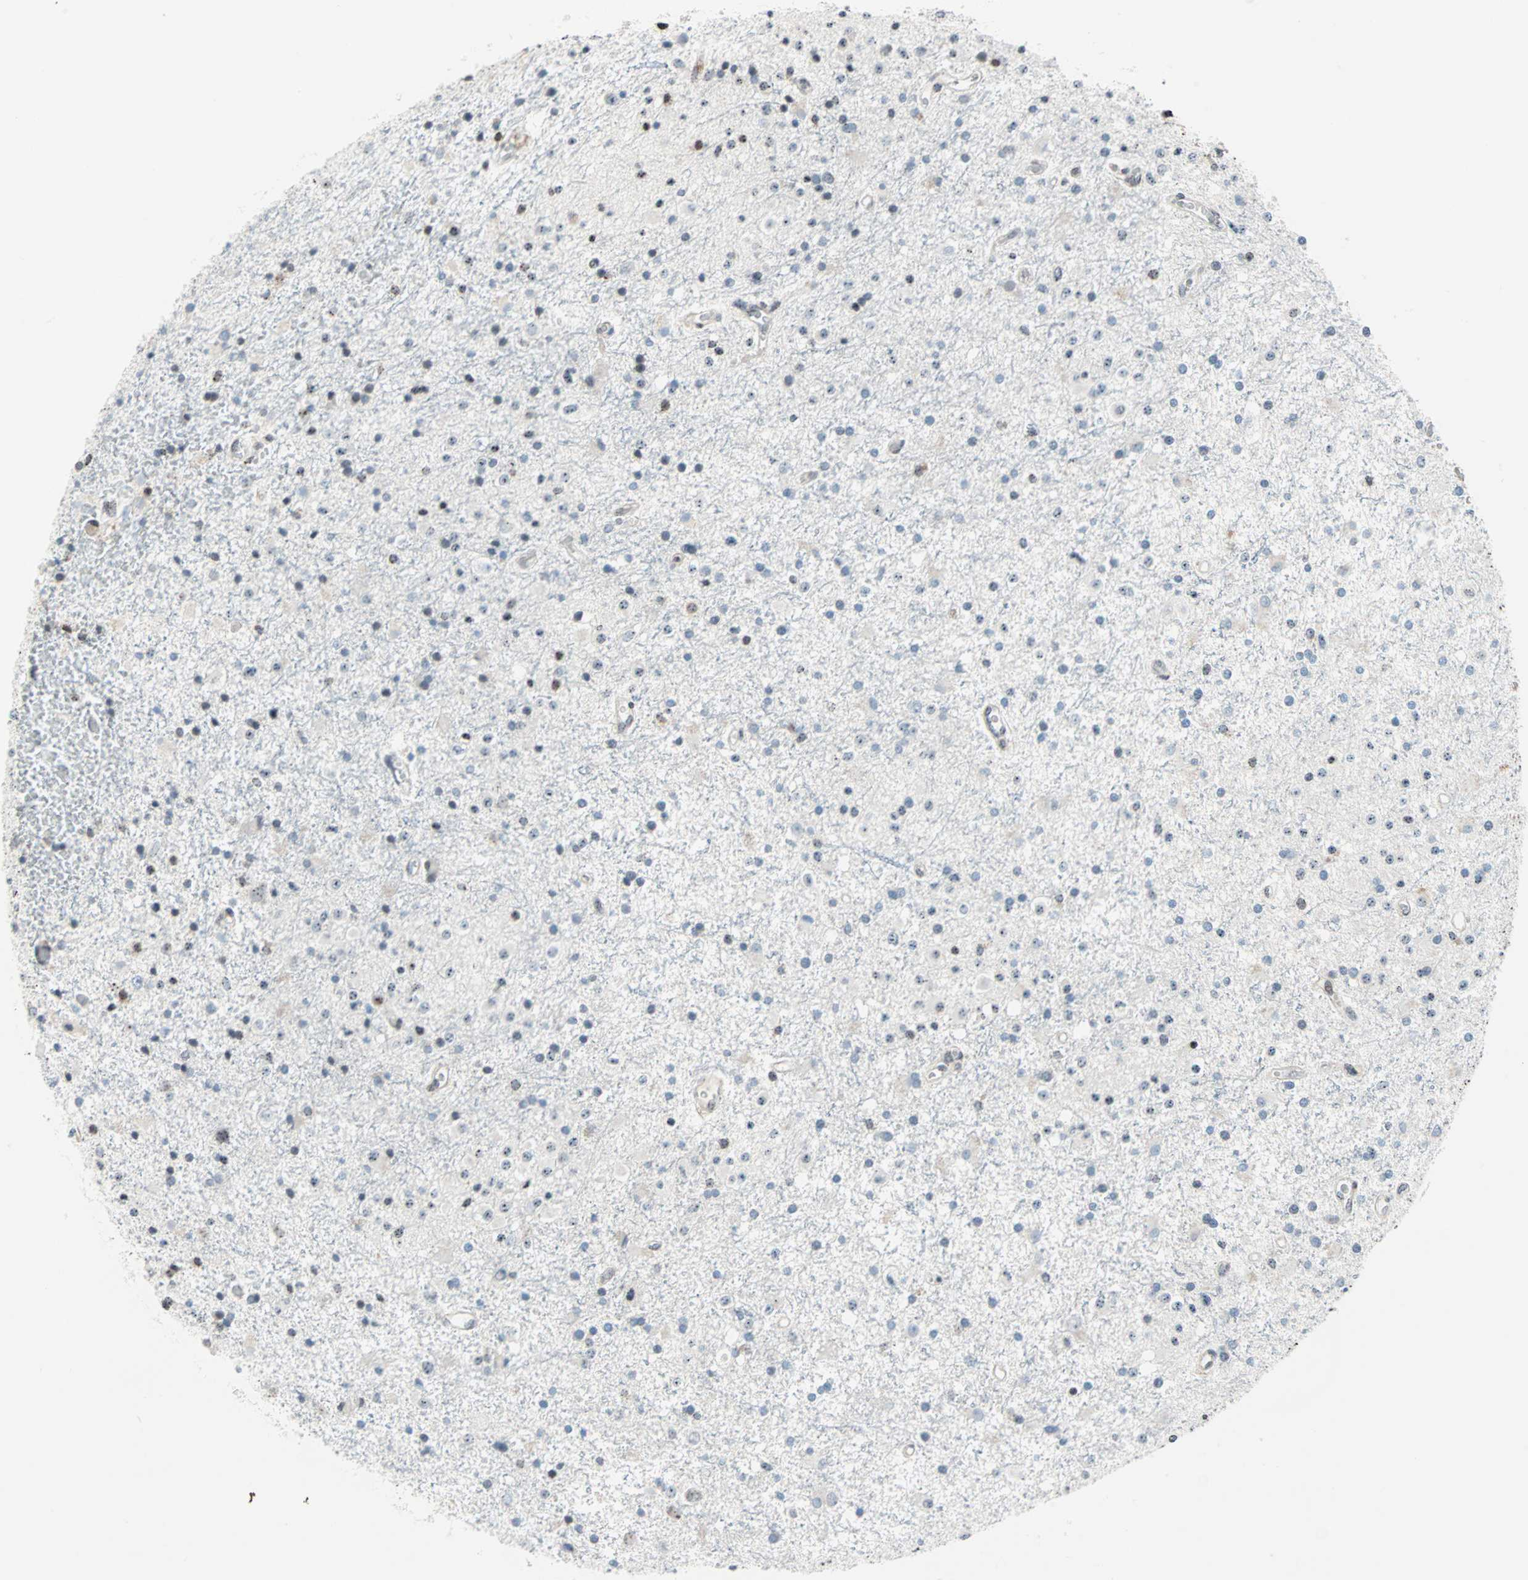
{"staining": {"intensity": "weak", "quantity": "25%-75%", "location": "nuclear"}, "tissue": "glioma", "cell_type": "Tumor cells", "image_type": "cancer", "snomed": [{"axis": "morphology", "description": "Glioma, malignant, Low grade"}, {"axis": "topography", "description": "Brain"}], "caption": "Glioma stained with IHC demonstrates weak nuclear expression in approximately 25%-75% of tumor cells.", "gene": "CENPA", "patient": {"sex": "male", "age": 58}}